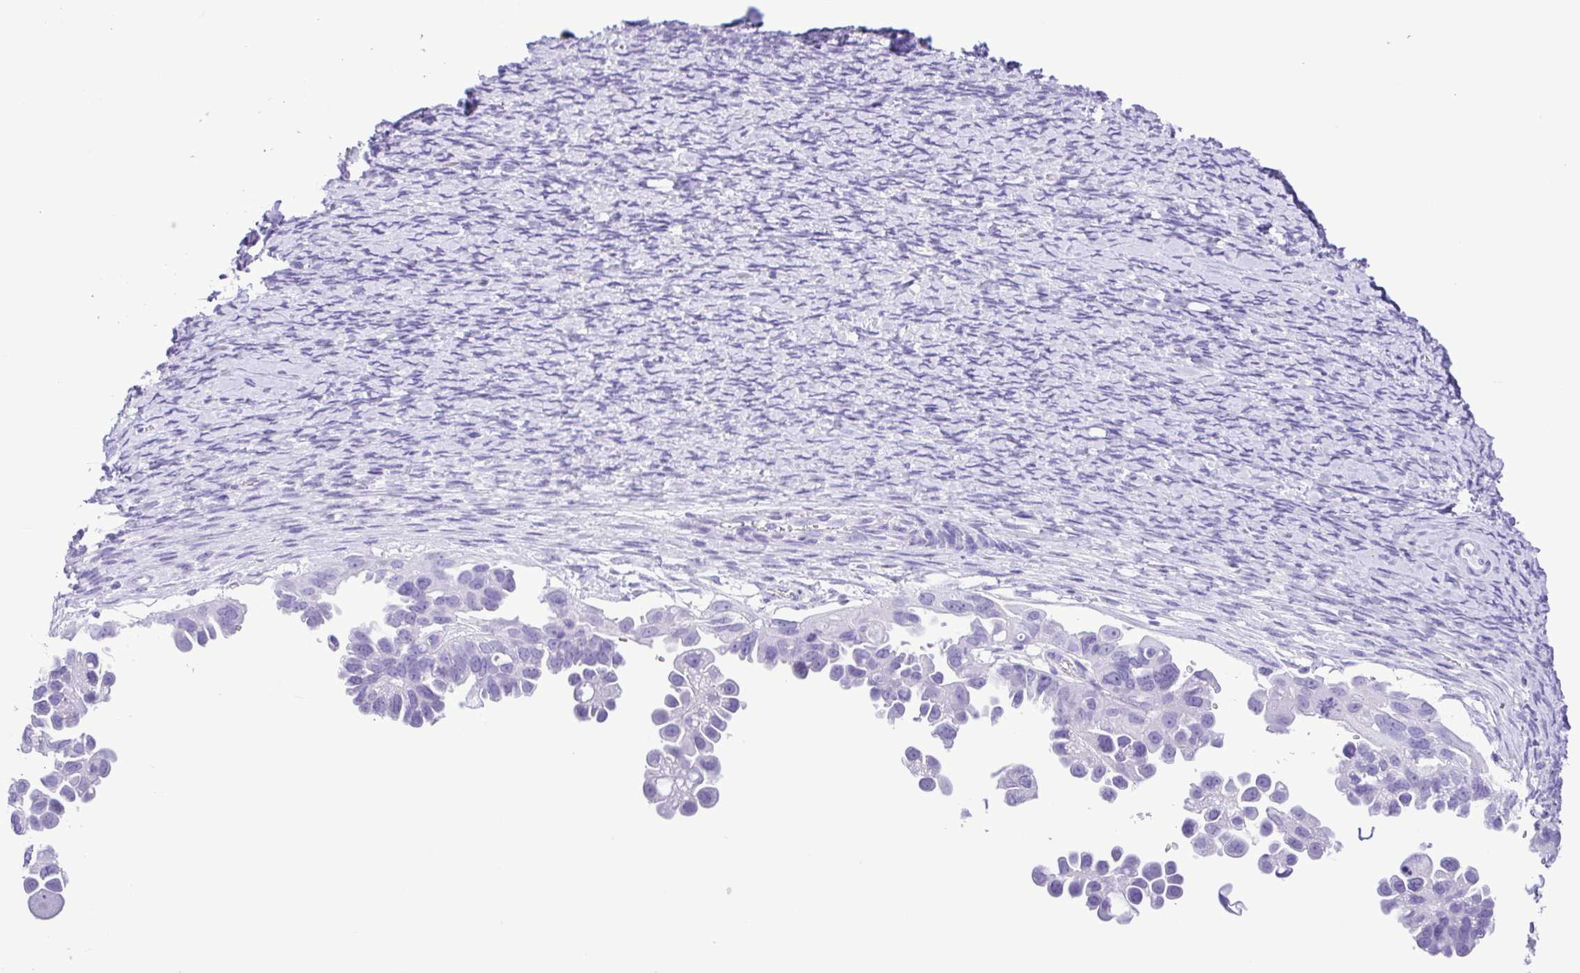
{"staining": {"intensity": "negative", "quantity": "none", "location": "none"}, "tissue": "ovarian cancer", "cell_type": "Tumor cells", "image_type": "cancer", "snomed": [{"axis": "morphology", "description": "Cystadenocarcinoma, serous, NOS"}, {"axis": "topography", "description": "Ovary"}], "caption": "Tumor cells are negative for brown protein staining in ovarian cancer.", "gene": "CASP14", "patient": {"sex": "female", "age": 53}}